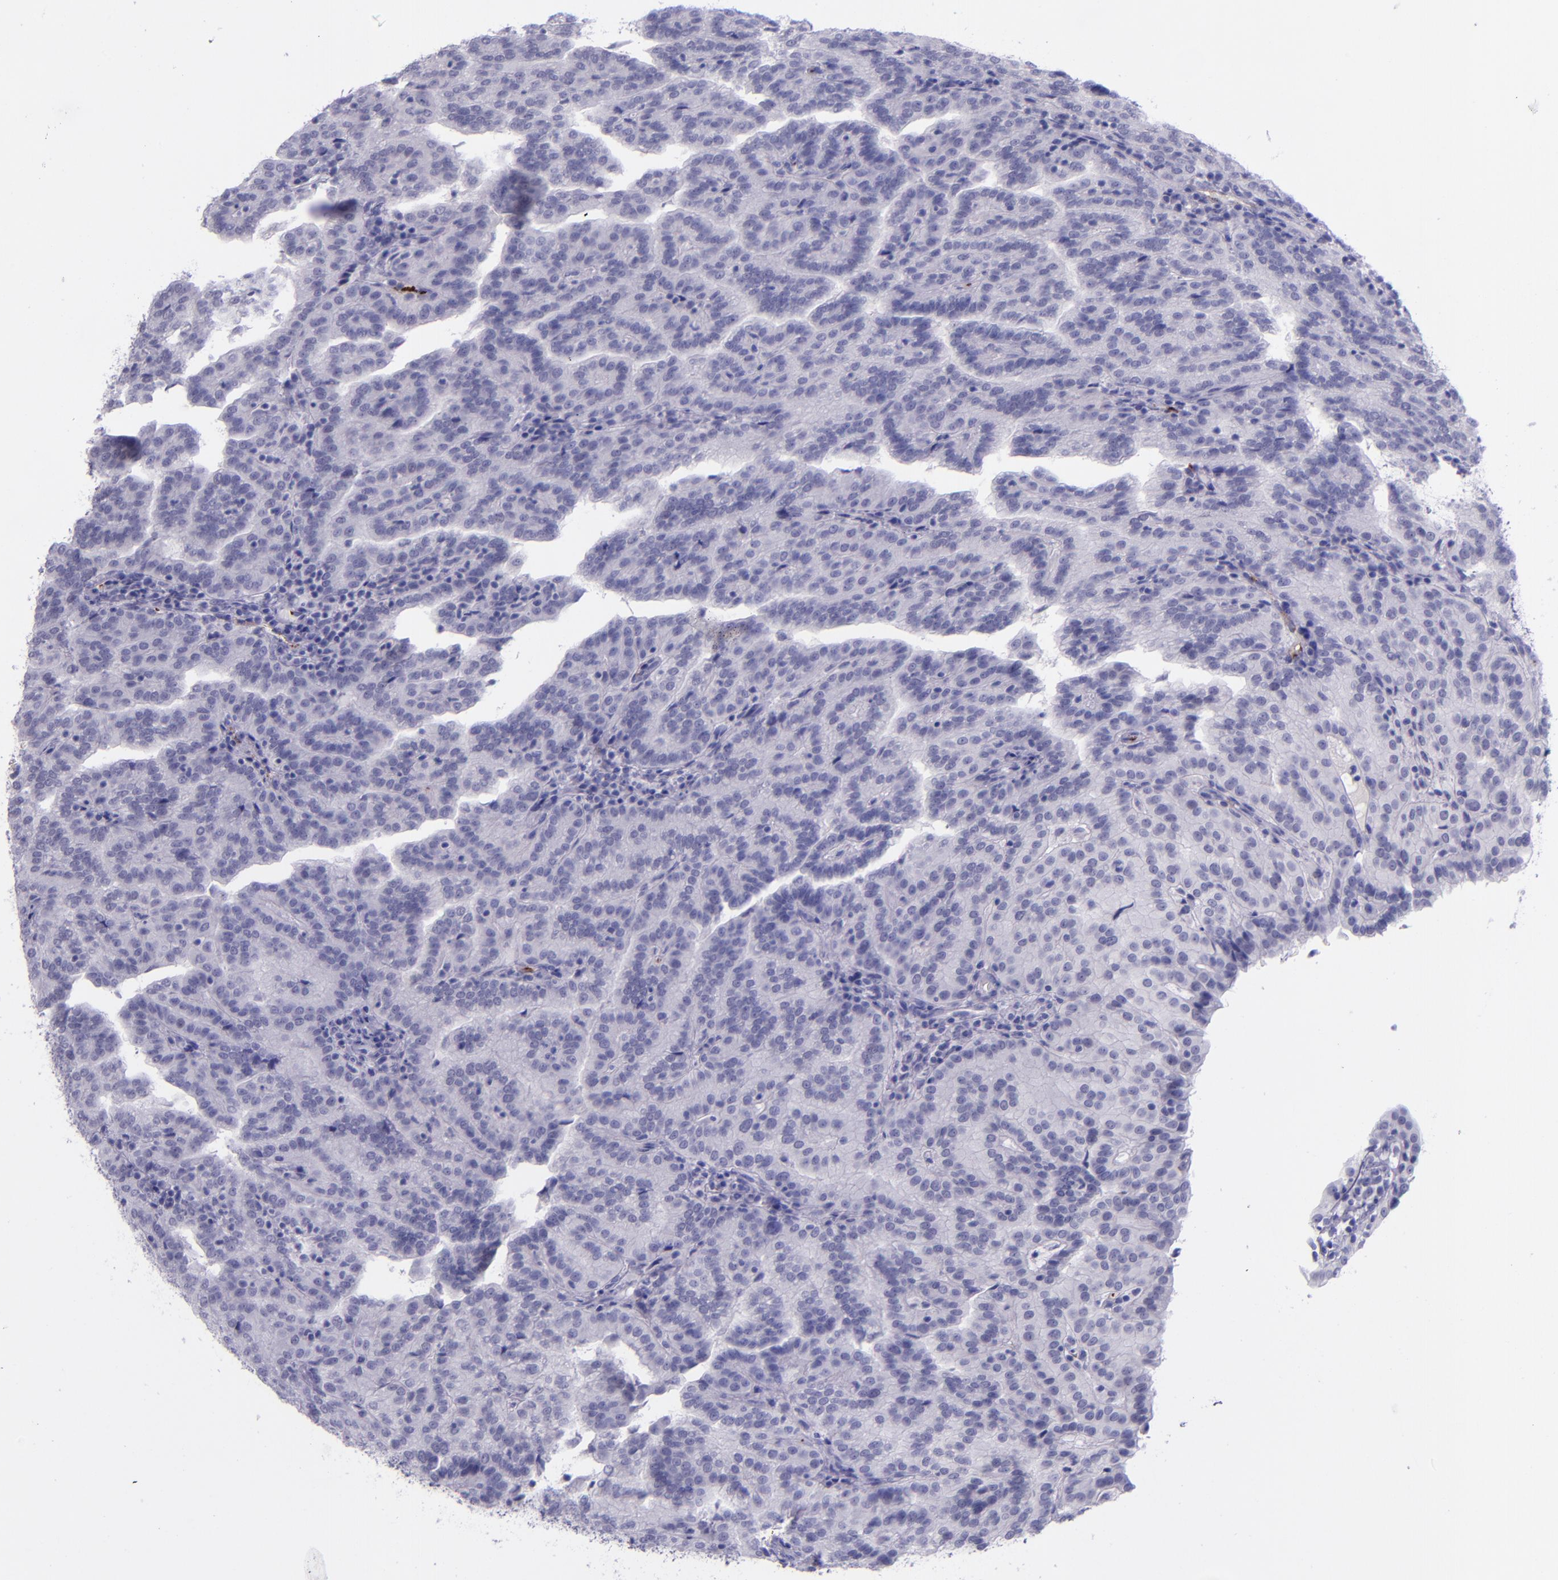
{"staining": {"intensity": "negative", "quantity": "none", "location": "none"}, "tissue": "renal cancer", "cell_type": "Tumor cells", "image_type": "cancer", "snomed": [{"axis": "morphology", "description": "Adenocarcinoma, NOS"}, {"axis": "topography", "description": "Kidney"}], "caption": "High magnification brightfield microscopy of renal cancer stained with DAB (brown) and counterstained with hematoxylin (blue): tumor cells show no significant expression. The staining was performed using DAB to visualize the protein expression in brown, while the nuclei were stained in blue with hematoxylin (Magnification: 20x).", "gene": "SELE", "patient": {"sex": "male", "age": 61}}